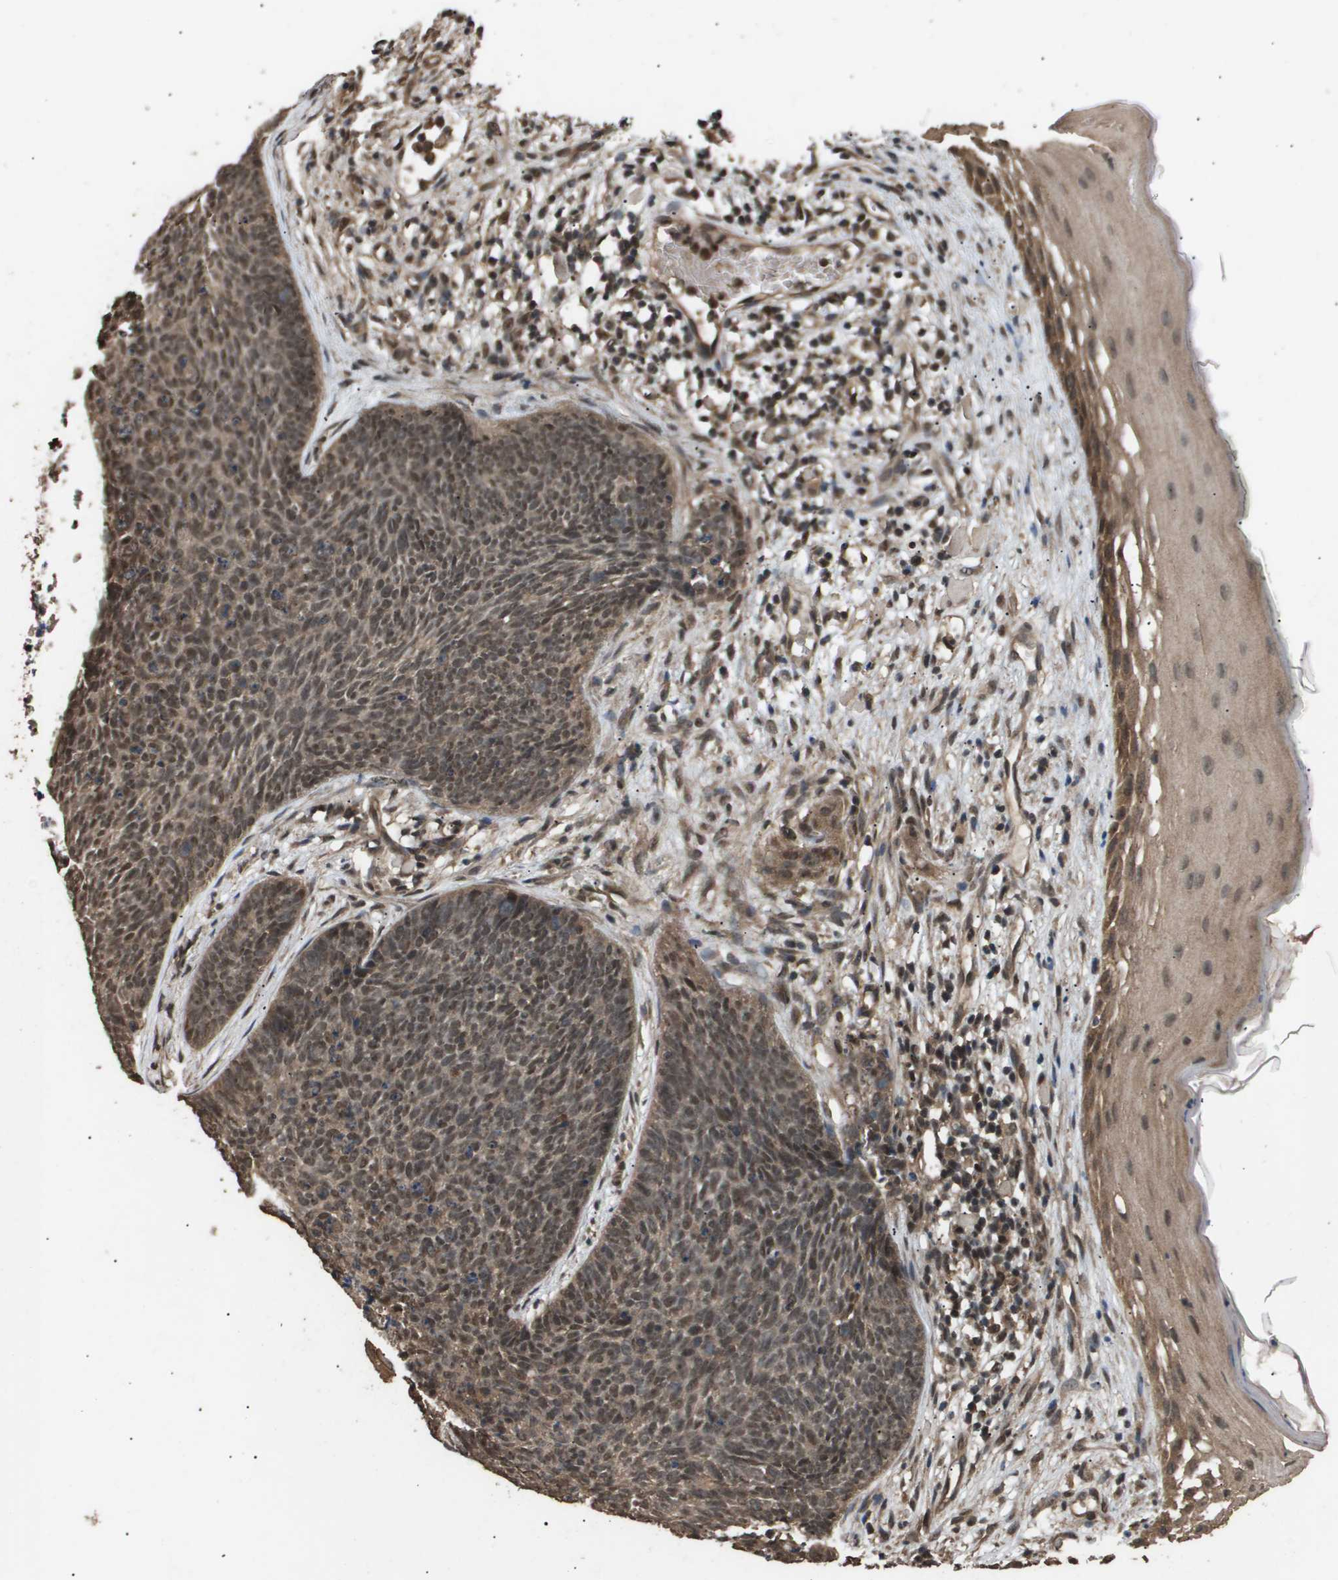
{"staining": {"intensity": "moderate", "quantity": ">75%", "location": "cytoplasmic/membranous,nuclear"}, "tissue": "skin cancer", "cell_type": "Tumor cells", "image_type": "cancer", "snomed": [{"axis": "morphology", "description": "Basal cell carcinoma"}, {"axis": "topography", "description": "Skin"}], "caption": "This is a histology image of immunohistochemistry staining of skin basal cell carcinoma, which shows moderate staining in the cytoplasmic/membranous and nuclear of tumor cells.", "gene": "ING1", "patient": {"sex": "female", "age": 70}}